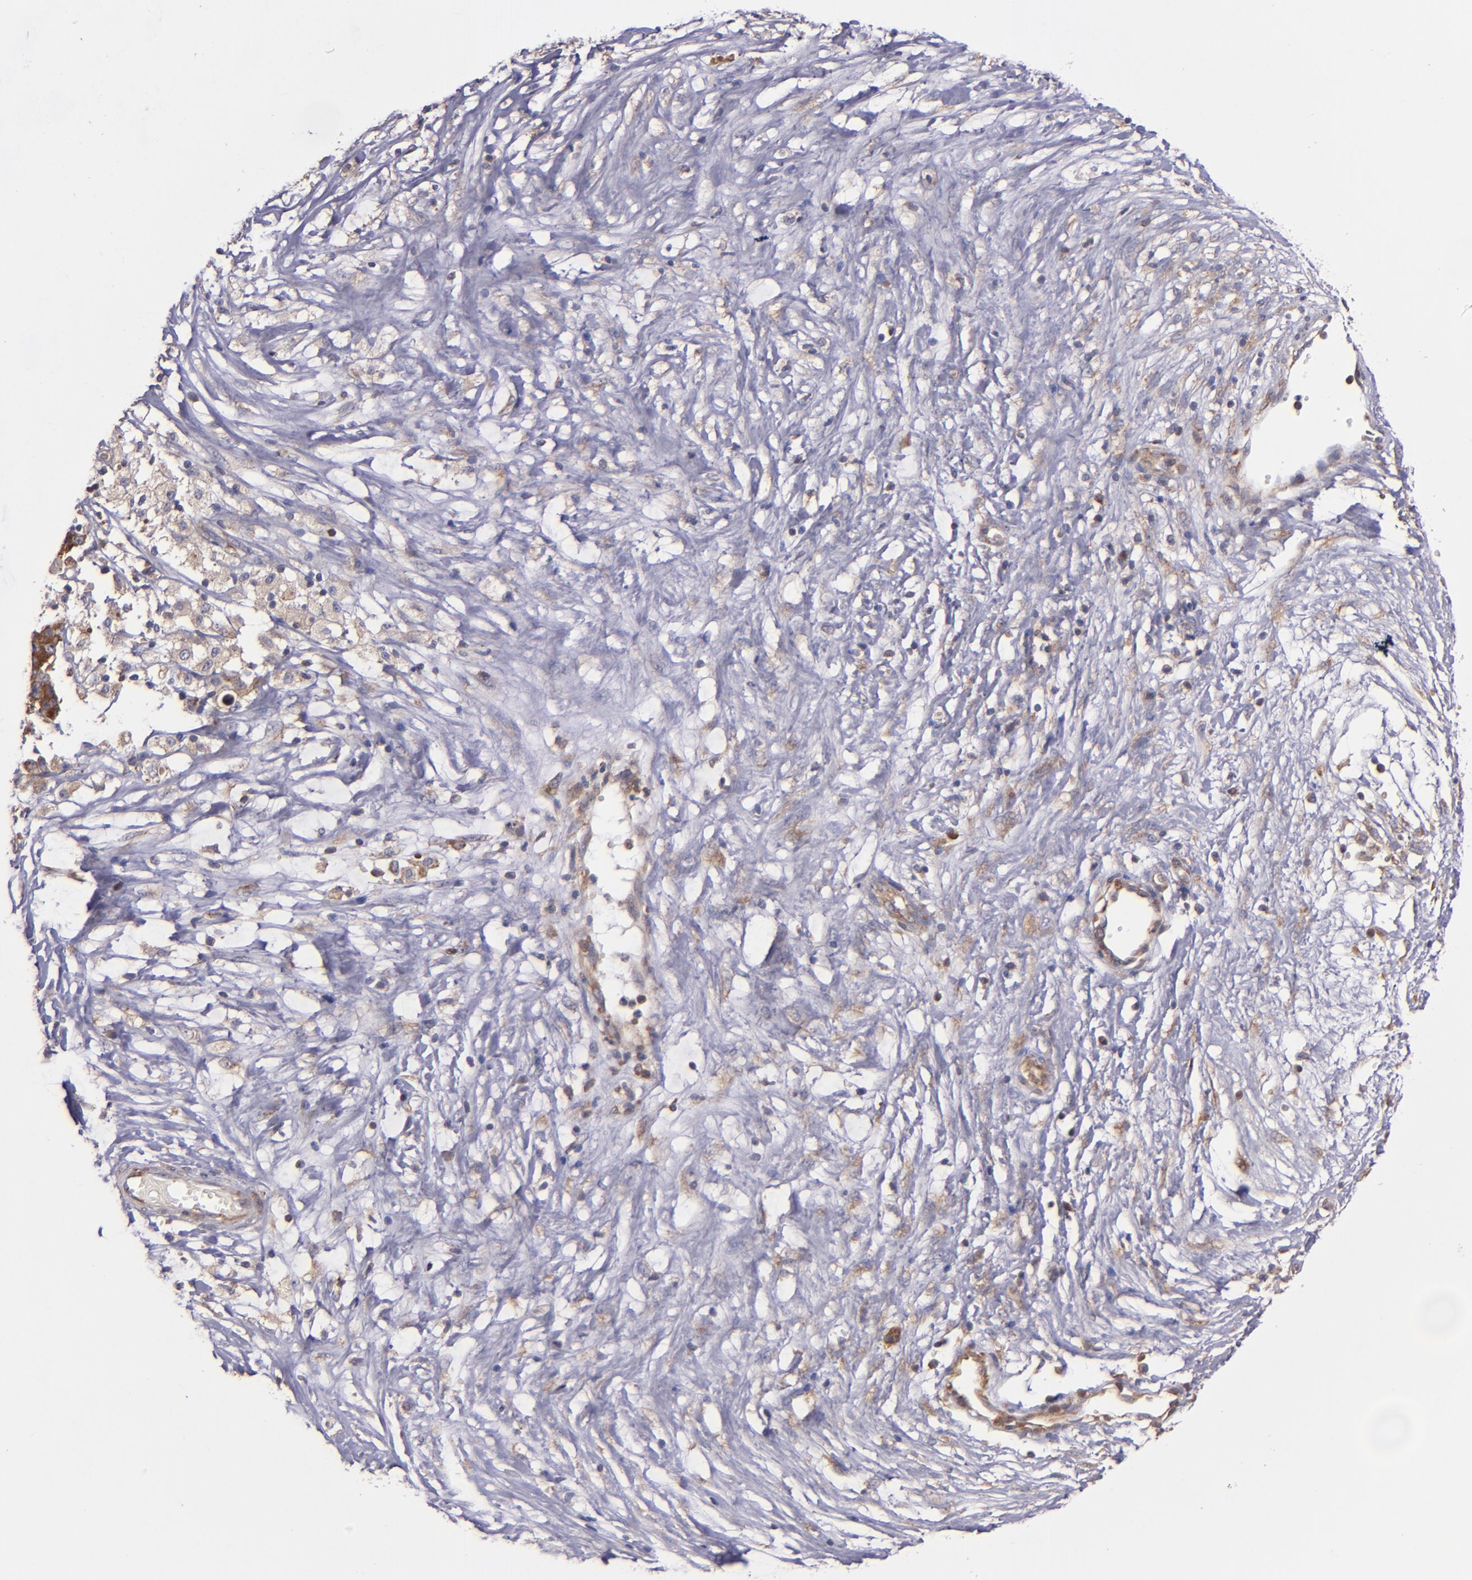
{"staining": {"intensity": "moderate", "quantity": ">75%", "location": "cytoplasmic/membranous"}, "tissue": "ovarian cancer", "cell_type": "Tumor cells", "image_type": "cancer", "snomed": [{"axis": "morphology", "description": "Carcinoma, endometroid"}, {"axis": "topography", "description": "Ovary"}], "caption": "Ovarian cancer (endometroid carcinoma) was stained to show a protein in brown. There is medium levels of moderate cytoplasmic/membranous positivity in approximately >75% of tumor cells.", "gene": "EIF4ENIF1", "patient": {"sex": "female", "age": 42}}